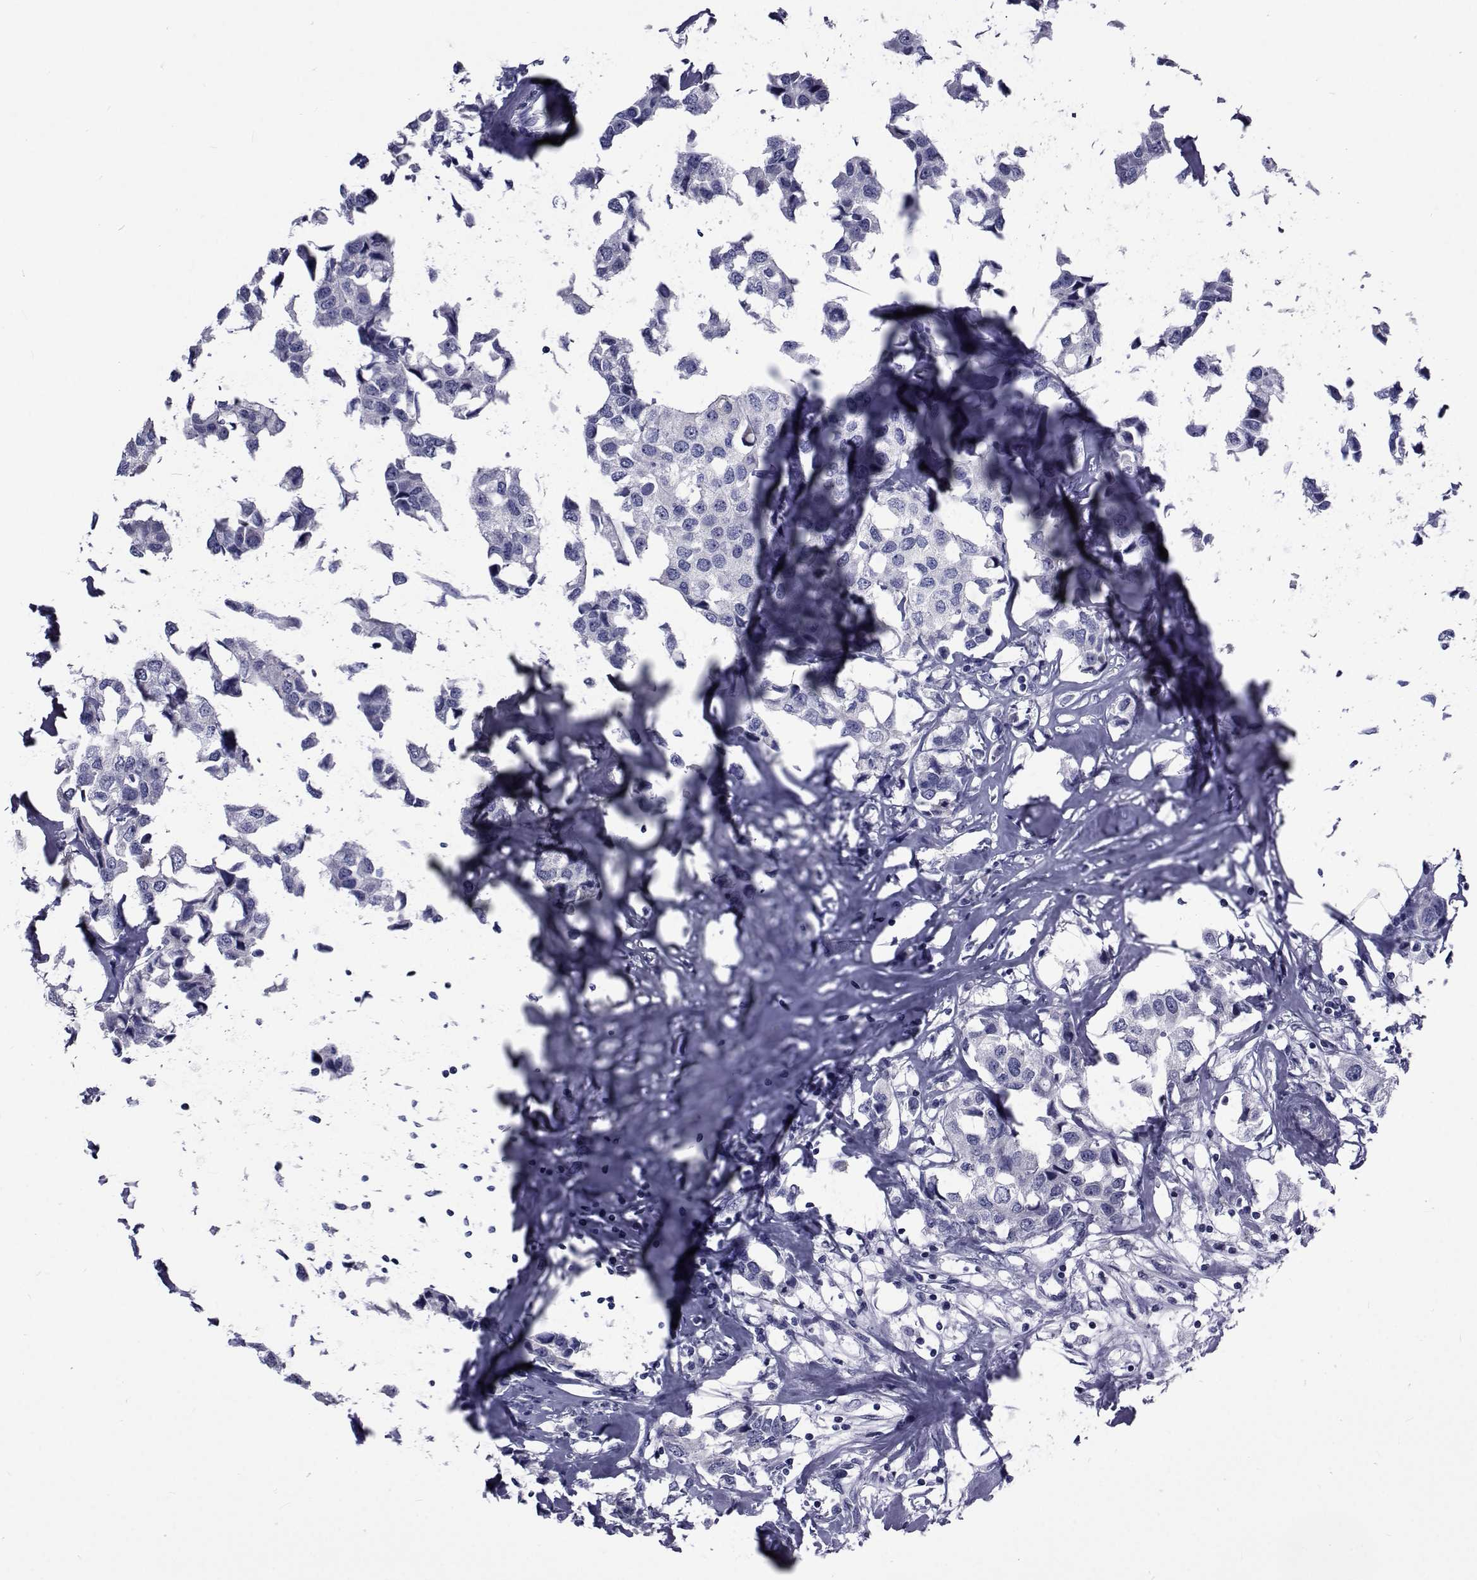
{"staining": {"intensity": "negative", "quantity": "none", "location": "none"}, "tissue": "breast cancer", "cell_type": "Tumor cells", "image_type": "cancer", "snomed": [{"axis": "morphology", "description": "Duct carcinoma"}, {"axis": "topography", "description": "Breast"}], "caption": "An image of human intraductal carcinoma (breast) is negative for staining in tumor cells.", "gene": "GKAP1", "patient": {"sex": "female", "age": 80}}